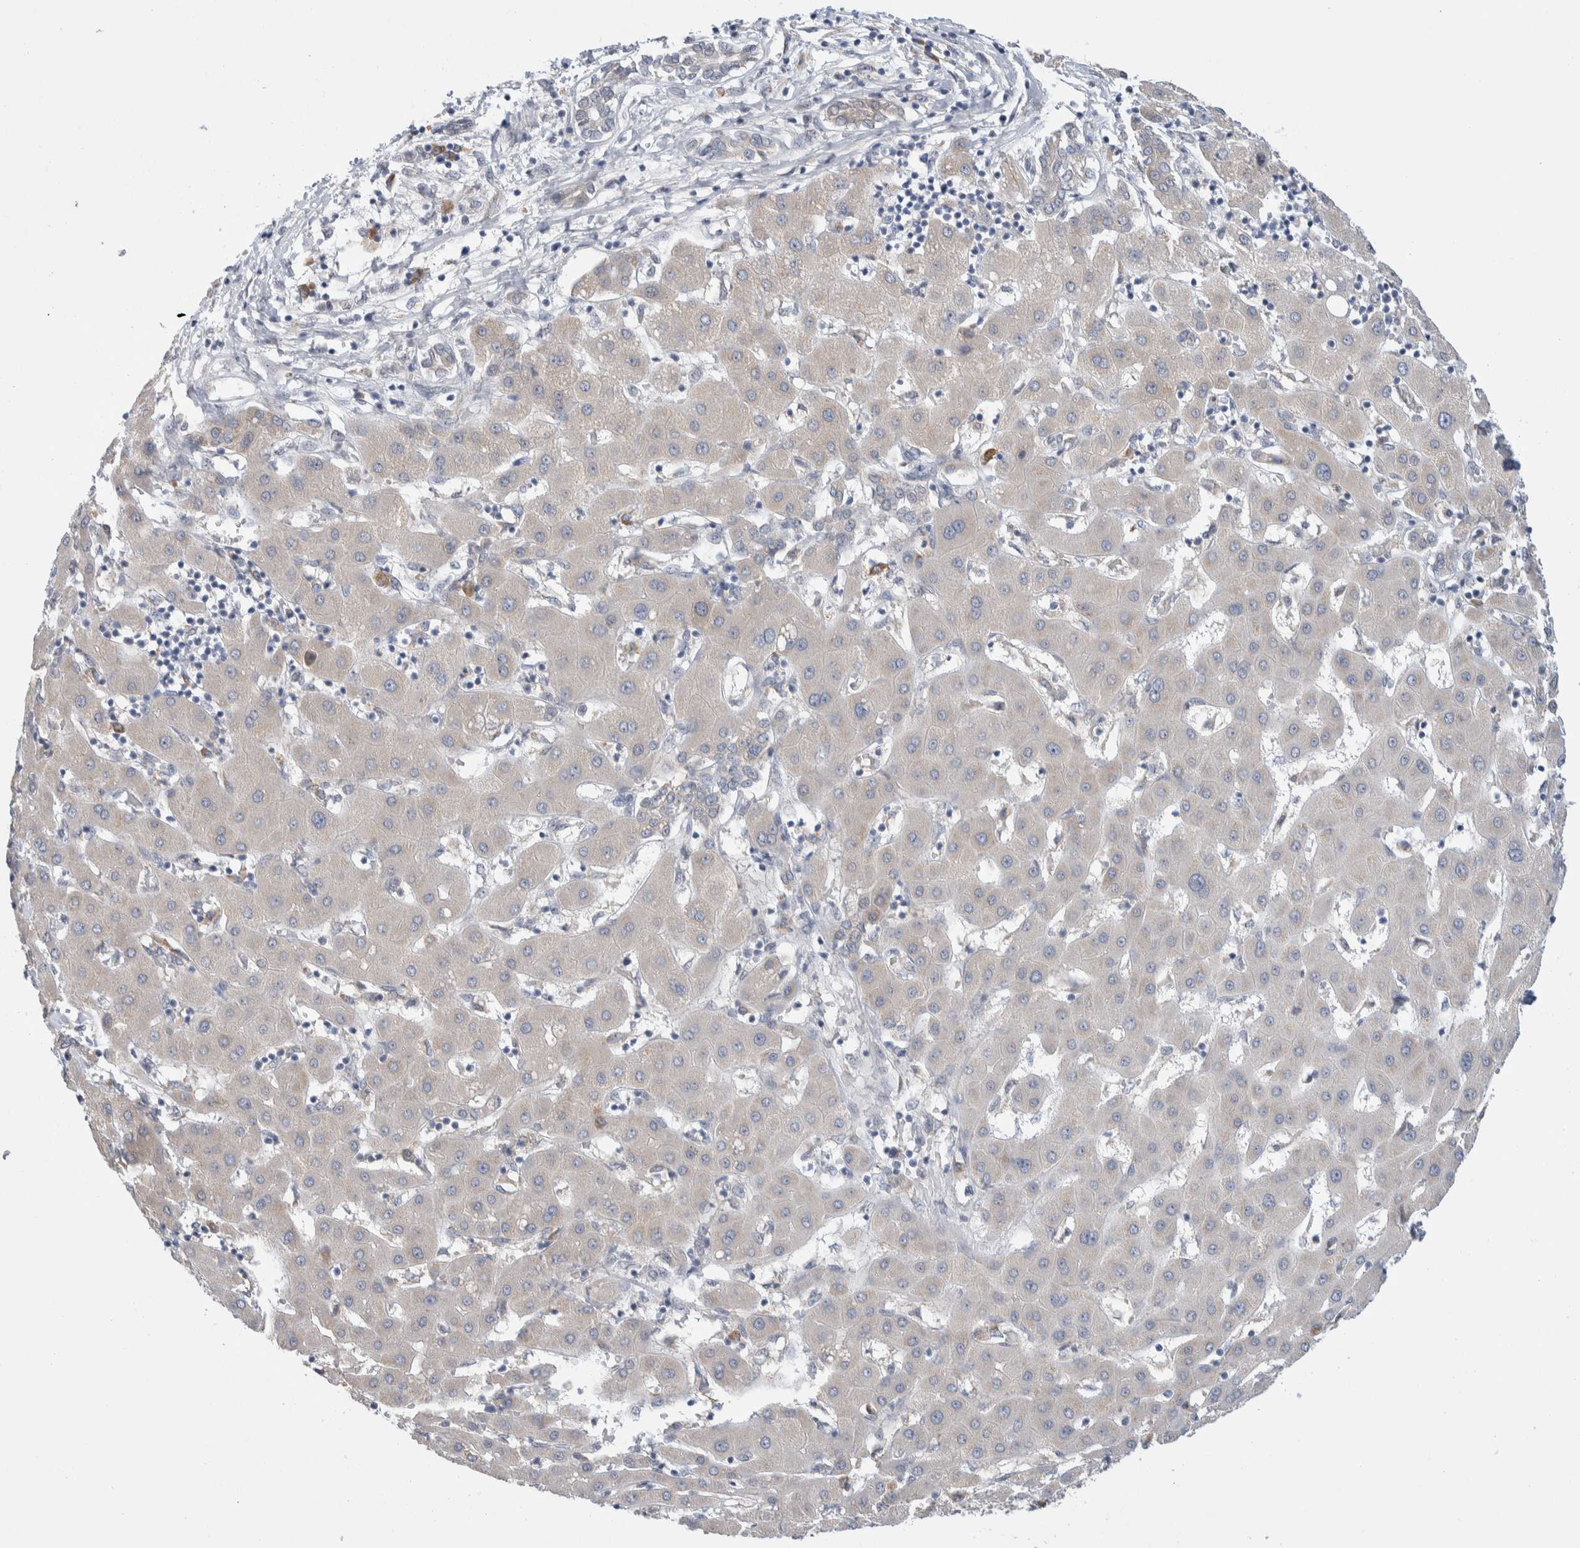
{"staining": {"intensity": "weak", "quantity": "<25%", "location": "cytoplasmic/membranous"}, "tissue": "liver cancer", "cell_type": "Tumor cells", "image_type": "cancer", "snomed": [{"axis": "morphology", "description": "Carcinoma, Hepatocellular, NOS"}, {"axis": "topography", "description": "Liver"}], "caption": "Liver cancer (hepatocellular carcinoma) was stained to show a protein in brown. There is no significant expression in tumor cells.", "gene": "RUSF1", "patient": {"sex": "male", "age": 65}}